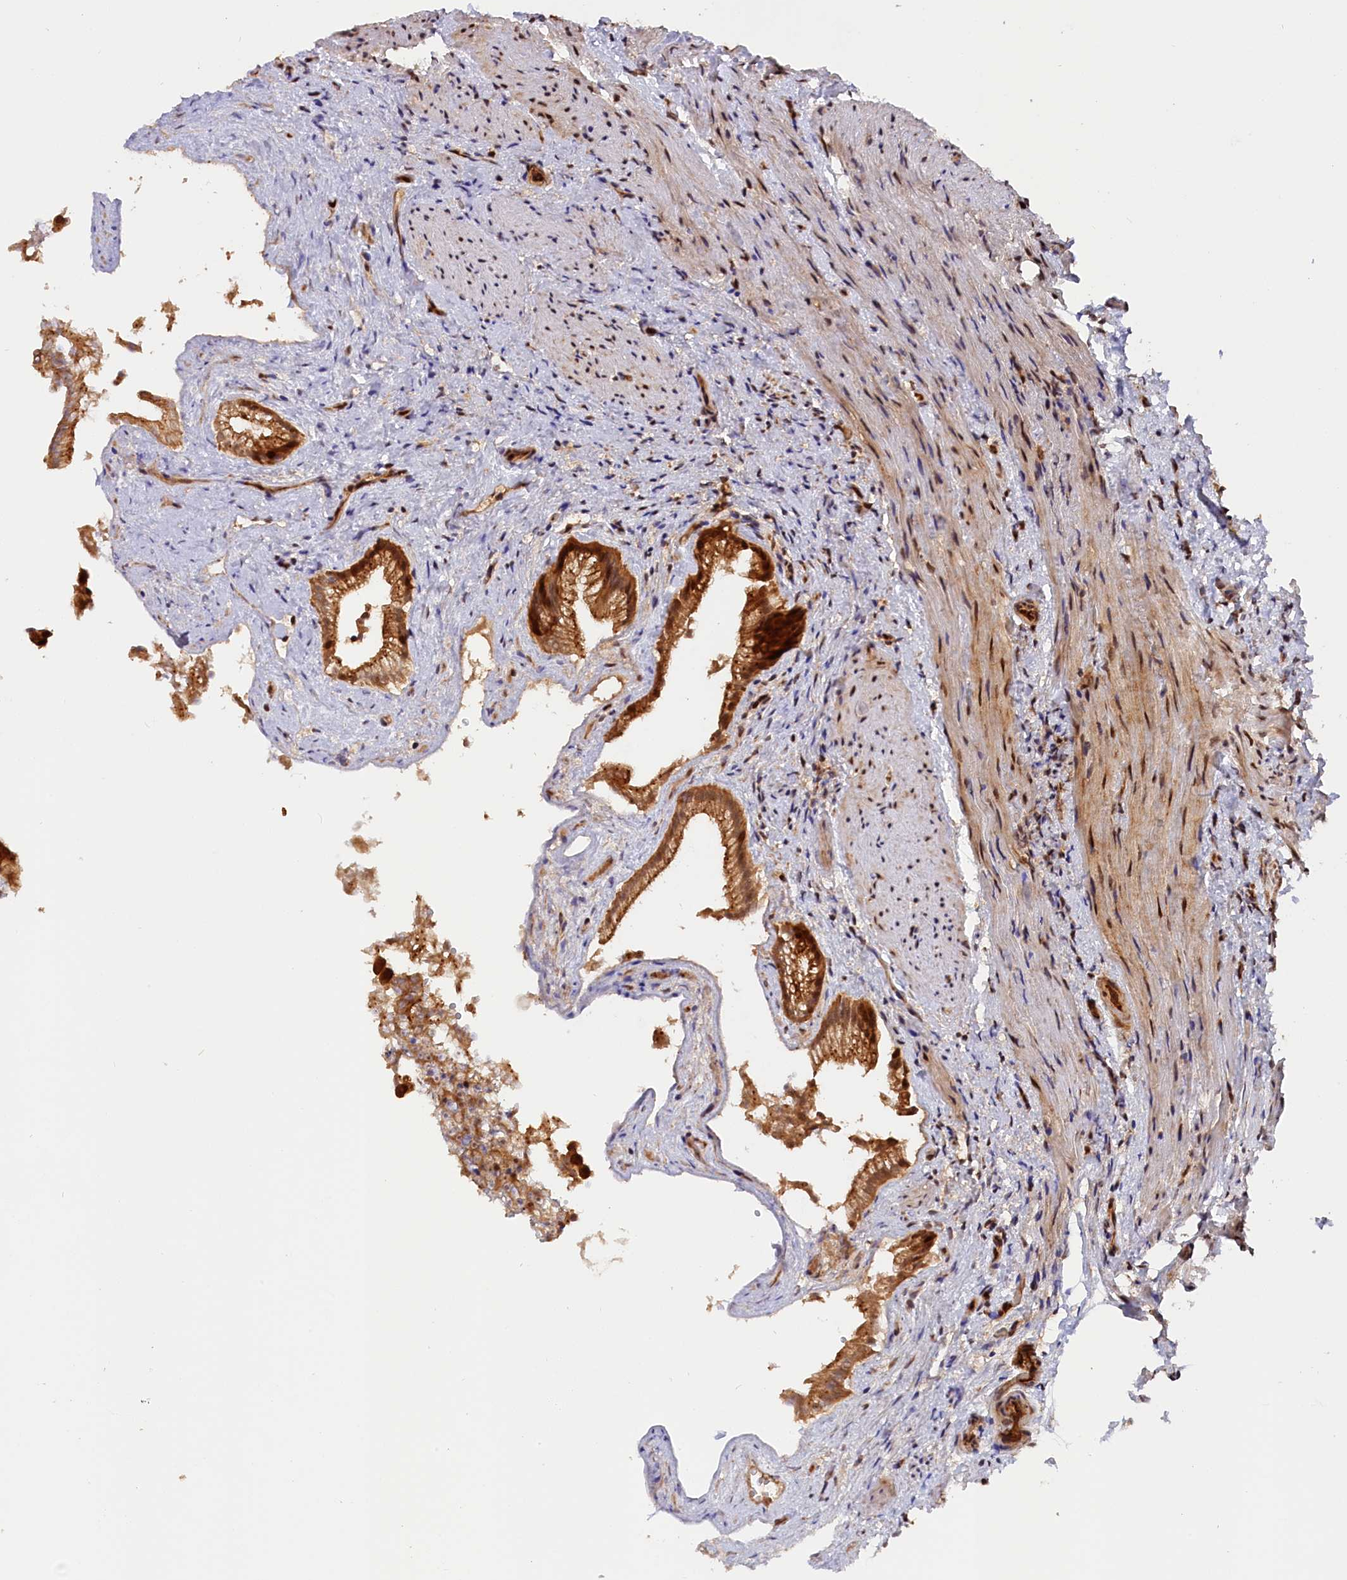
{"staining": {"intensity": "strong", "quantity": ">75%", "location": "cytoplasmic/membranous,nuclear"}, "tissue": "gallbladder", "cell_type": "Glandular cells", "image_type": "normal", "snomed": [{"axis": "morphology", "description": "Normal tissue, NOS"}, {"axis": "morphology", "description": "Inflammation, NOS"}, {"axis": "topography", "description": "Gallbladder"}], "caption": "IHC (DAB (3,3'-diaminobenzidine)) staining of benign human gallbladder reveals strong cytoplasmic/membranous,nuclear protein expression in approximately >75% of glandular cells.", "gene": "ANKRD24", "patient": {"sex": "male", "age": 51}}